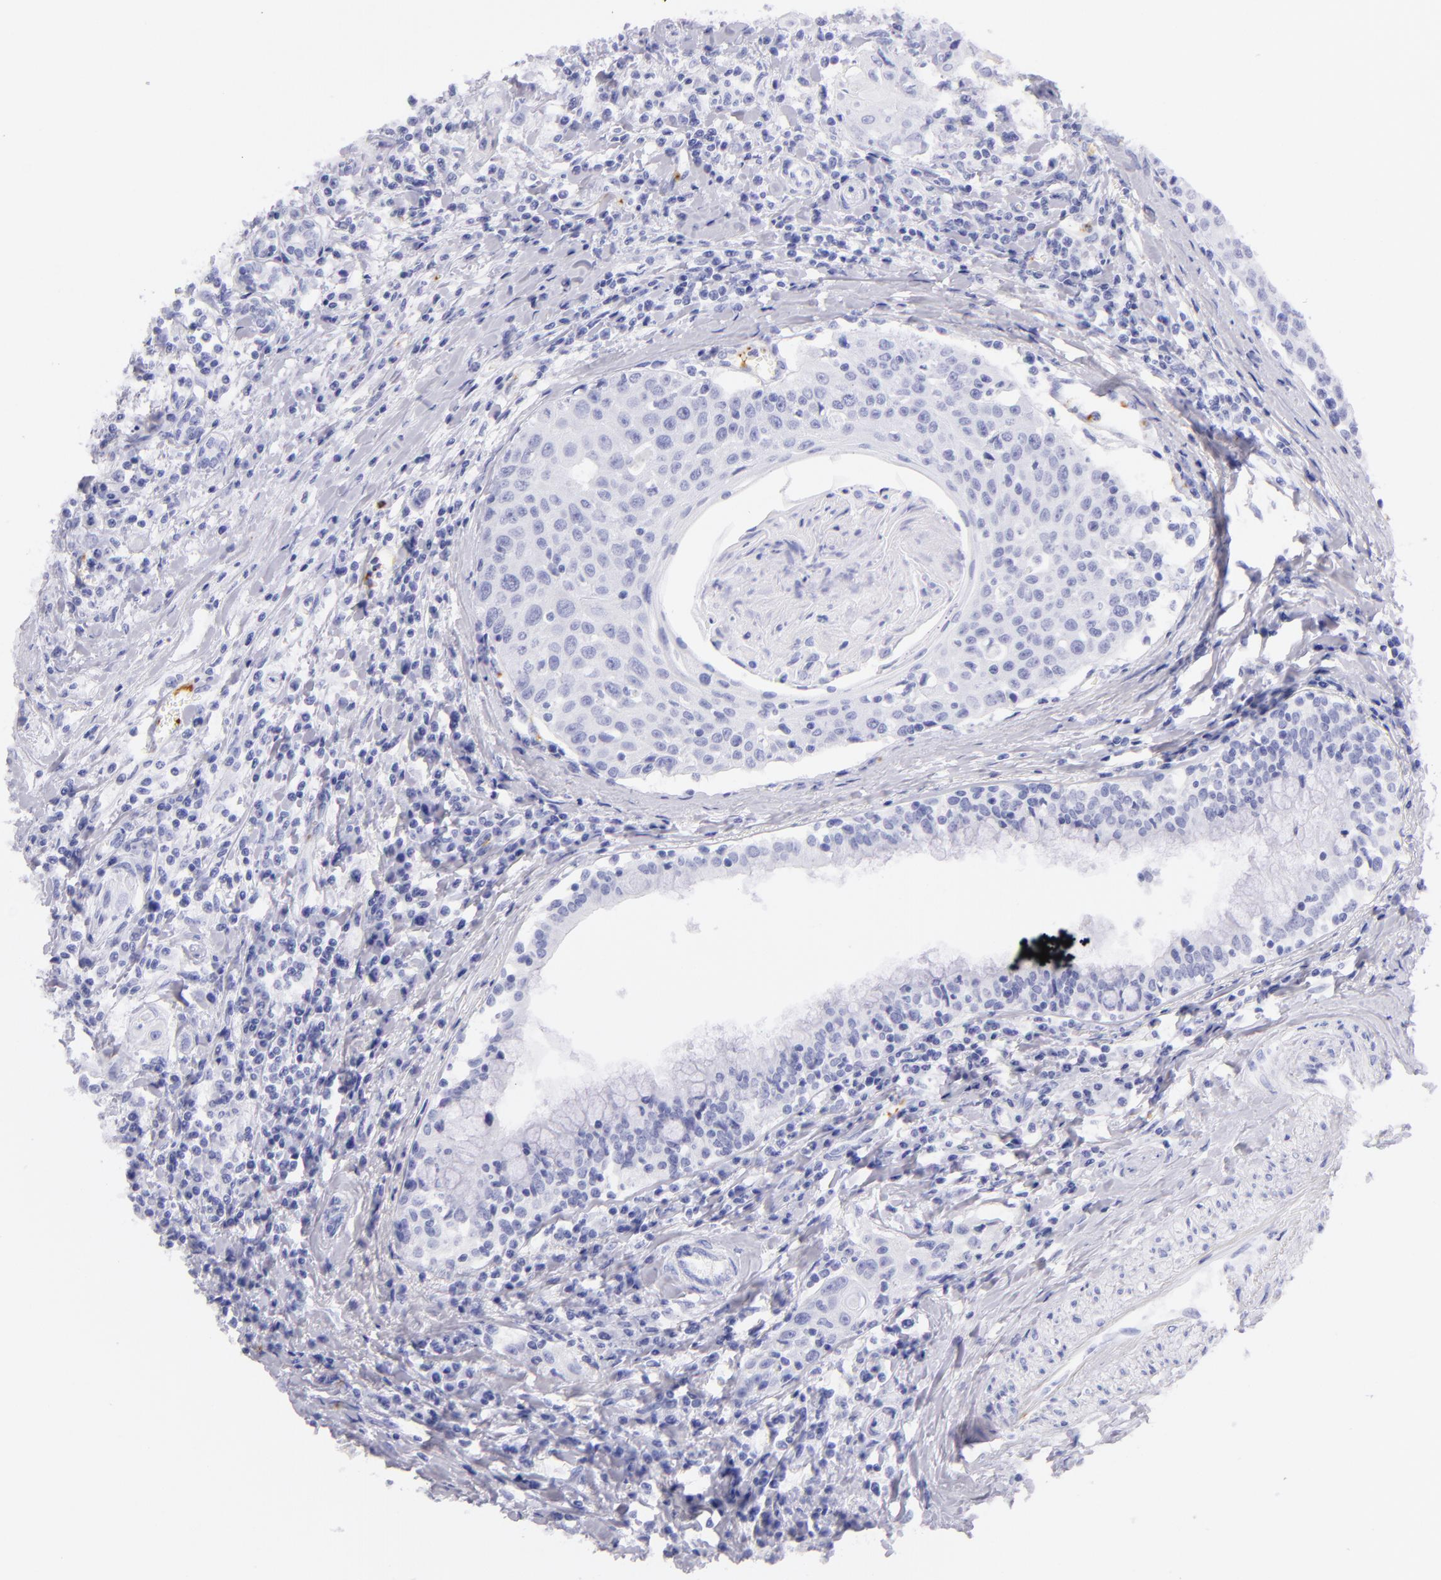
{"staining": {"intensity": "negative", "quantity": "none", "location": "none"}, "tissue": "head and neck cancer", "cell_type": "Tumor cells", "image_type": "cancer", "snomed": [{"axis": "morphology", "description": "Squamous cell carcinoma, NOS"}, {"axis": "morphology", "description": "Squamous cell carcinoma, metastatic, NOS"}, {"axis": "topography", "description": "Lymph node"}, {"axis": "topography", "description": "Salivary gland"}, {"axis": "topography", "description": "Head-Neck"}], "caption": "Immunohistochemistry (IHC) histopathology image of neoplastic tissue: human metastatic squamous cell carcinoma (head and neck) stained with DAB displays no significant protein positivity in tumor cells. The staining is performed using DAB brown chromogen with nuclei counter-stained in using hematoxylin.", "gene": "GP1BA", "patient": {"sex": "female", "age": 74}}